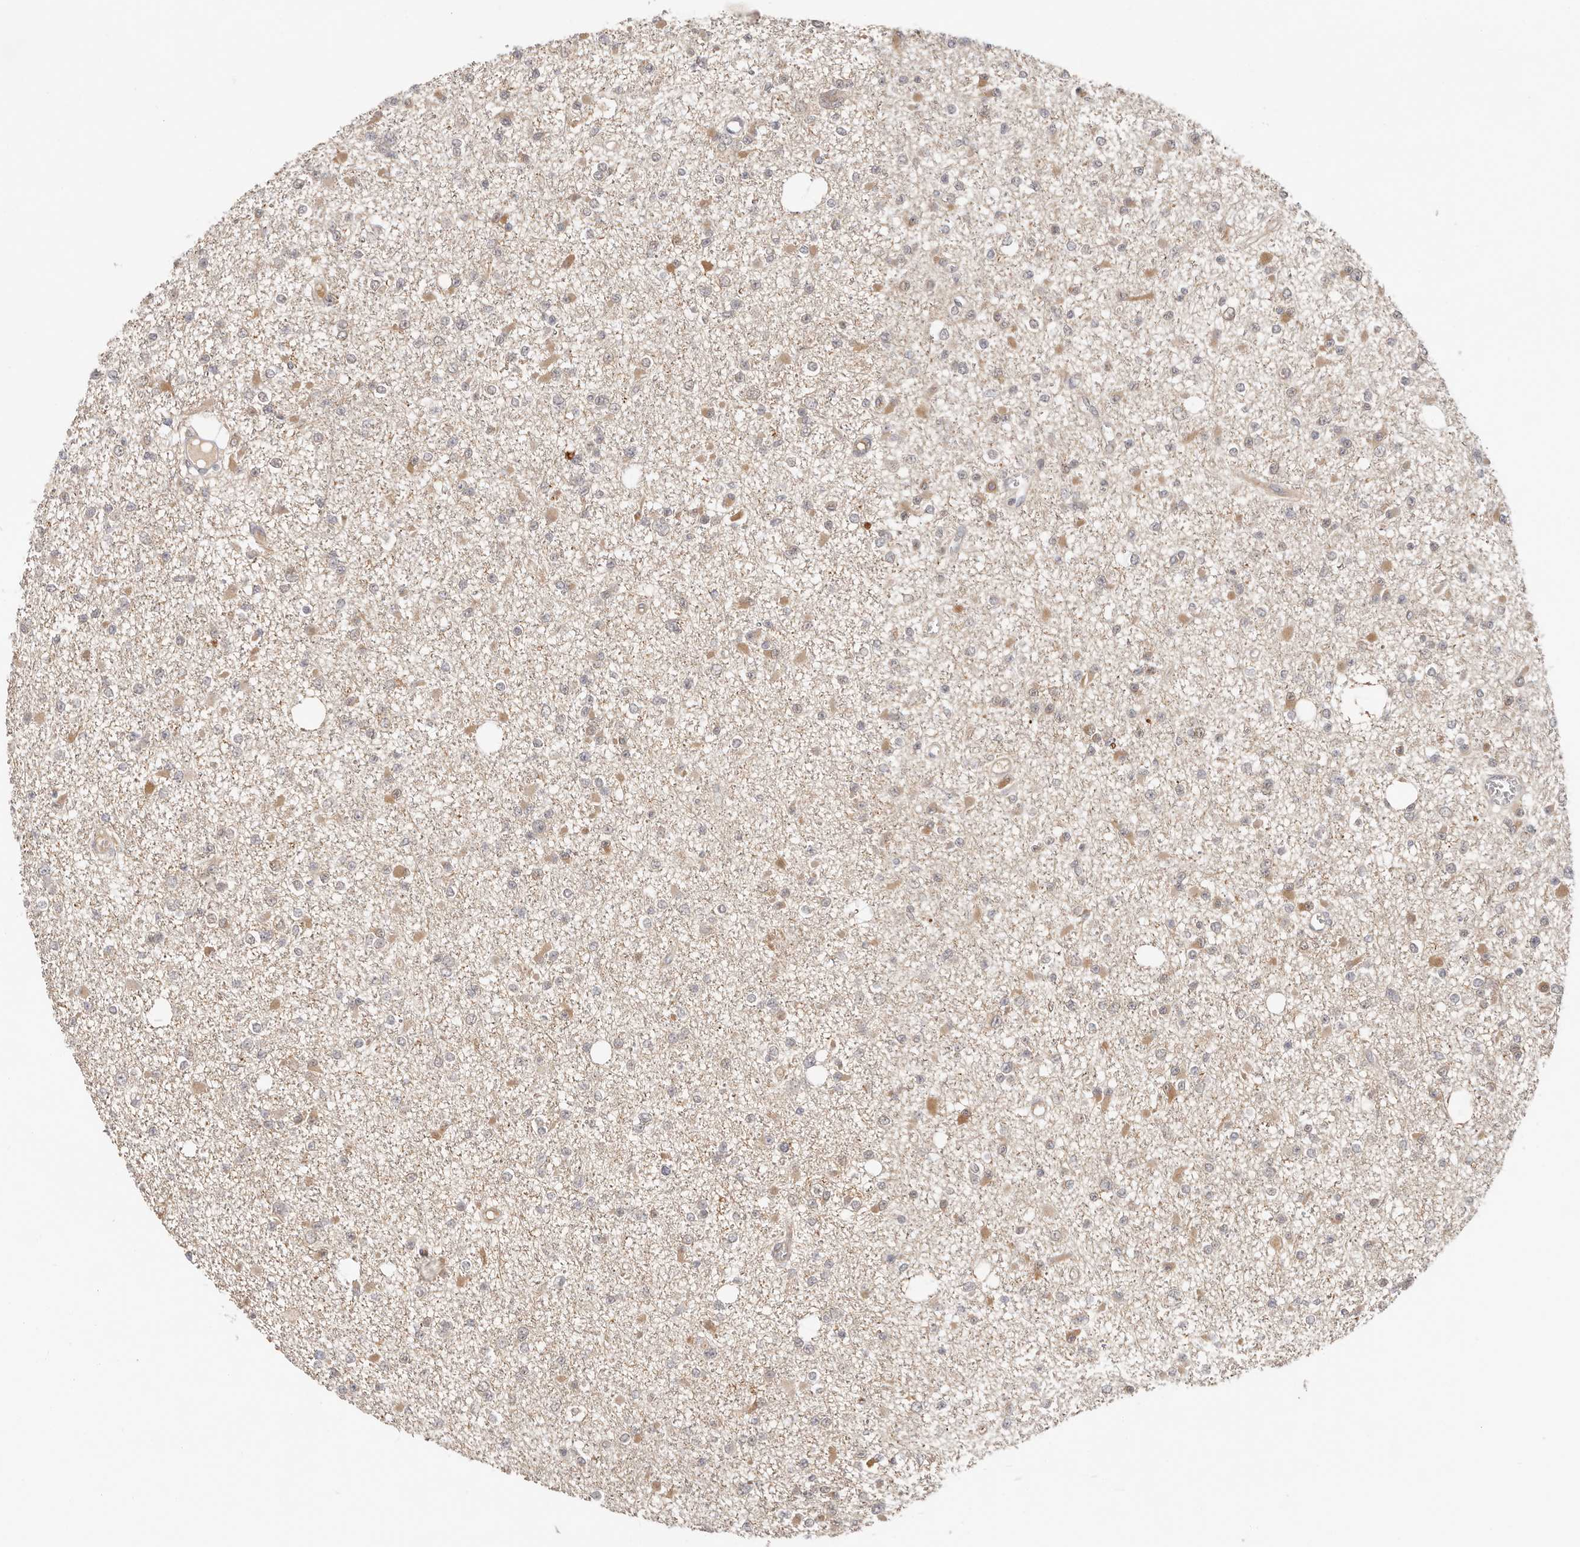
{"staining": {"intensity": "moderate", "quantity": "<25%", "location": "cytoplasmic/membranous"}, "tissue": "glioma", "cell_type": "Tumor cells", "image_type": "cancer", "snomed": [{"axis": "morphology", "description": "Glioma, malignant, Low grade"}, {"axis": "topography", "description": "Brain"}], "caption": "Glioma stained with a brown dye reveals moderate cytoplasmic/membranous positive positivity in approximately <25% of tumor cells.", "gene": "LARP7", "patient": {"sex": "female", "age": 22}}